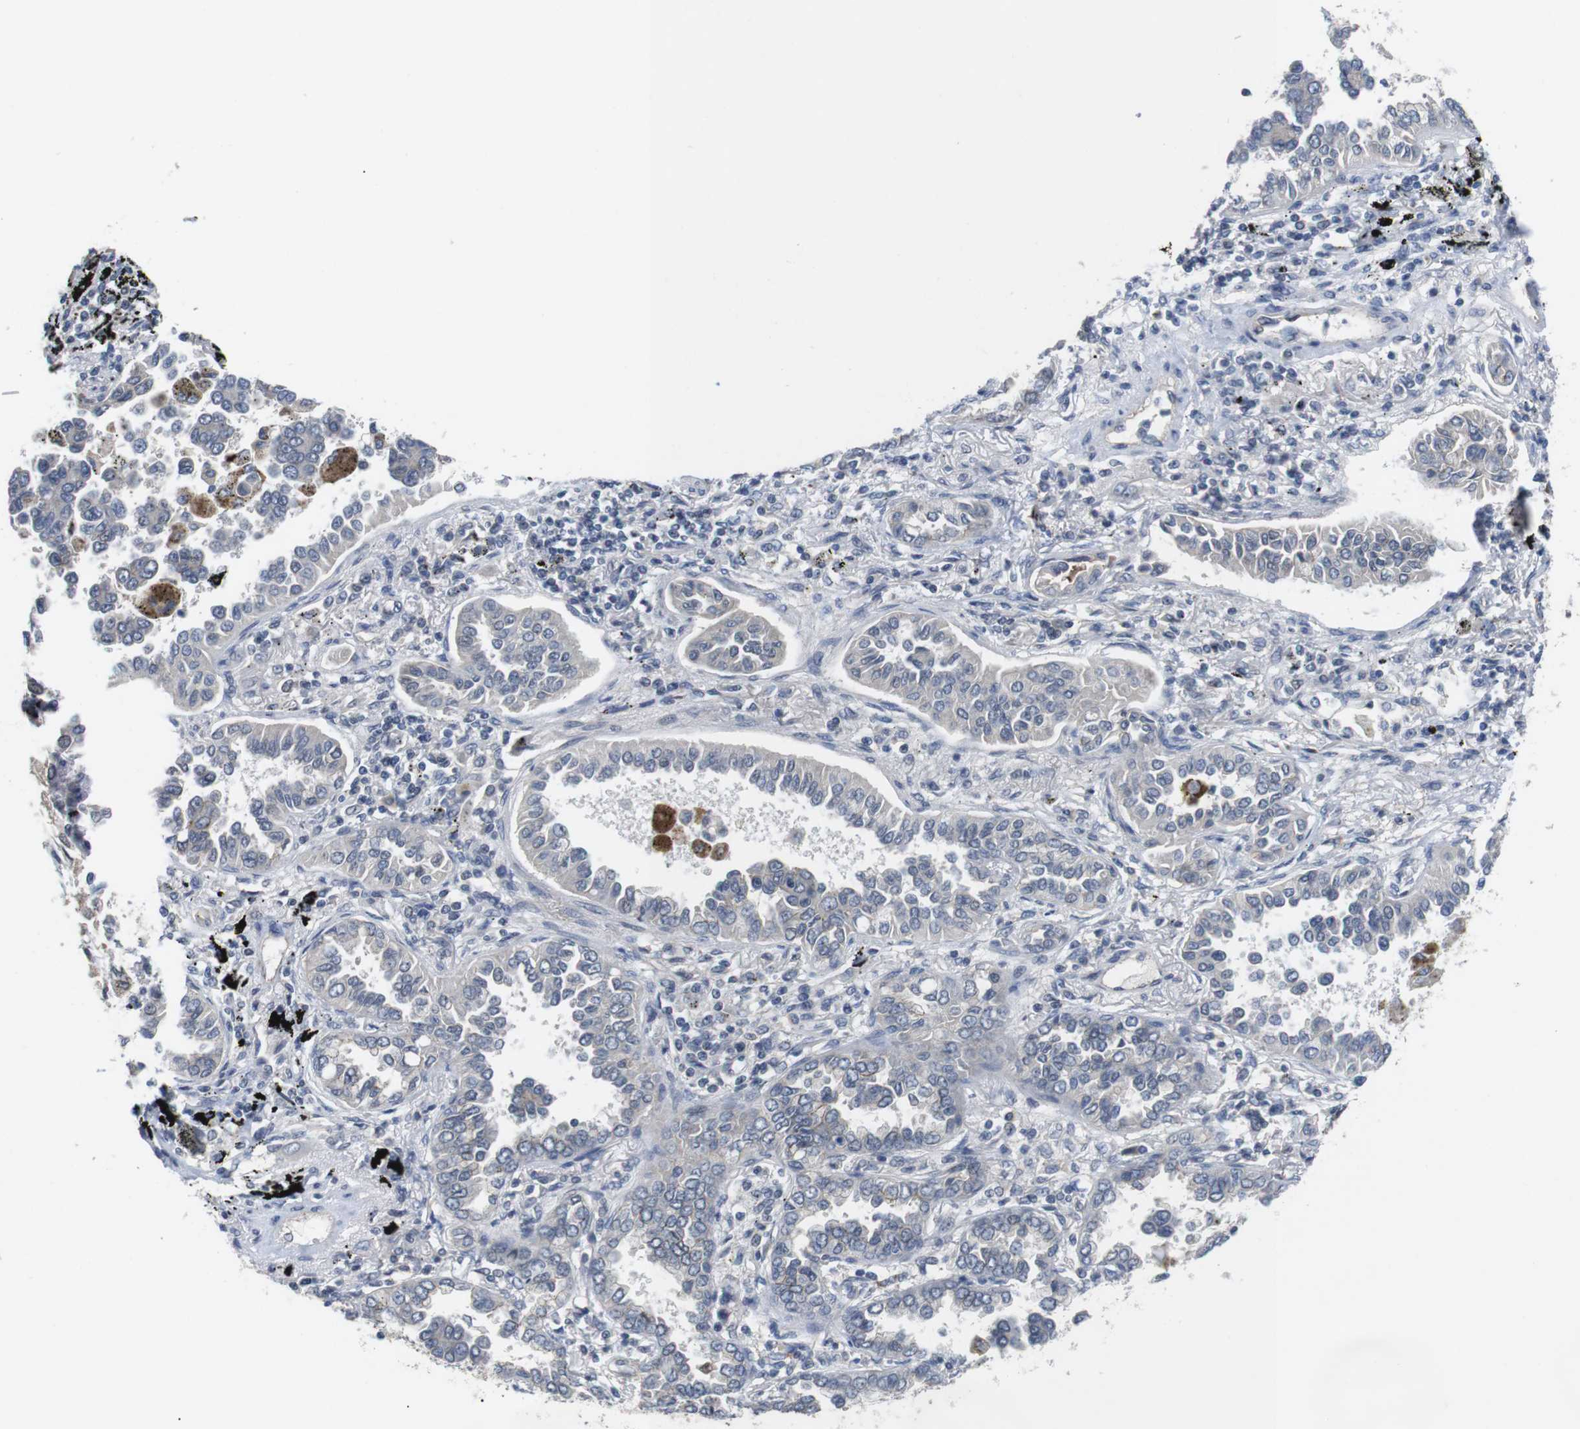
{"staining": {"intensity": "negative", "quantity": "none", "location": "none"}, "tissue": "lung cancer", "cell_type": "Tumor cells", "image_type": "cancer", "snomed": [{"axis": "morphology", "description": "Normal tissue, NOS"}, {"axis": "morphology", "description": "Adenocarcinoma, NOS"}, {"axis": "topography", "description": "Lung"}], "caption": "Micrograph shows no significant protein positivity in tumor cells of lung cancer (adenocarcinoma).", "gene": "NECTIN1", "patient": {"sex": "male", "age": 59}}